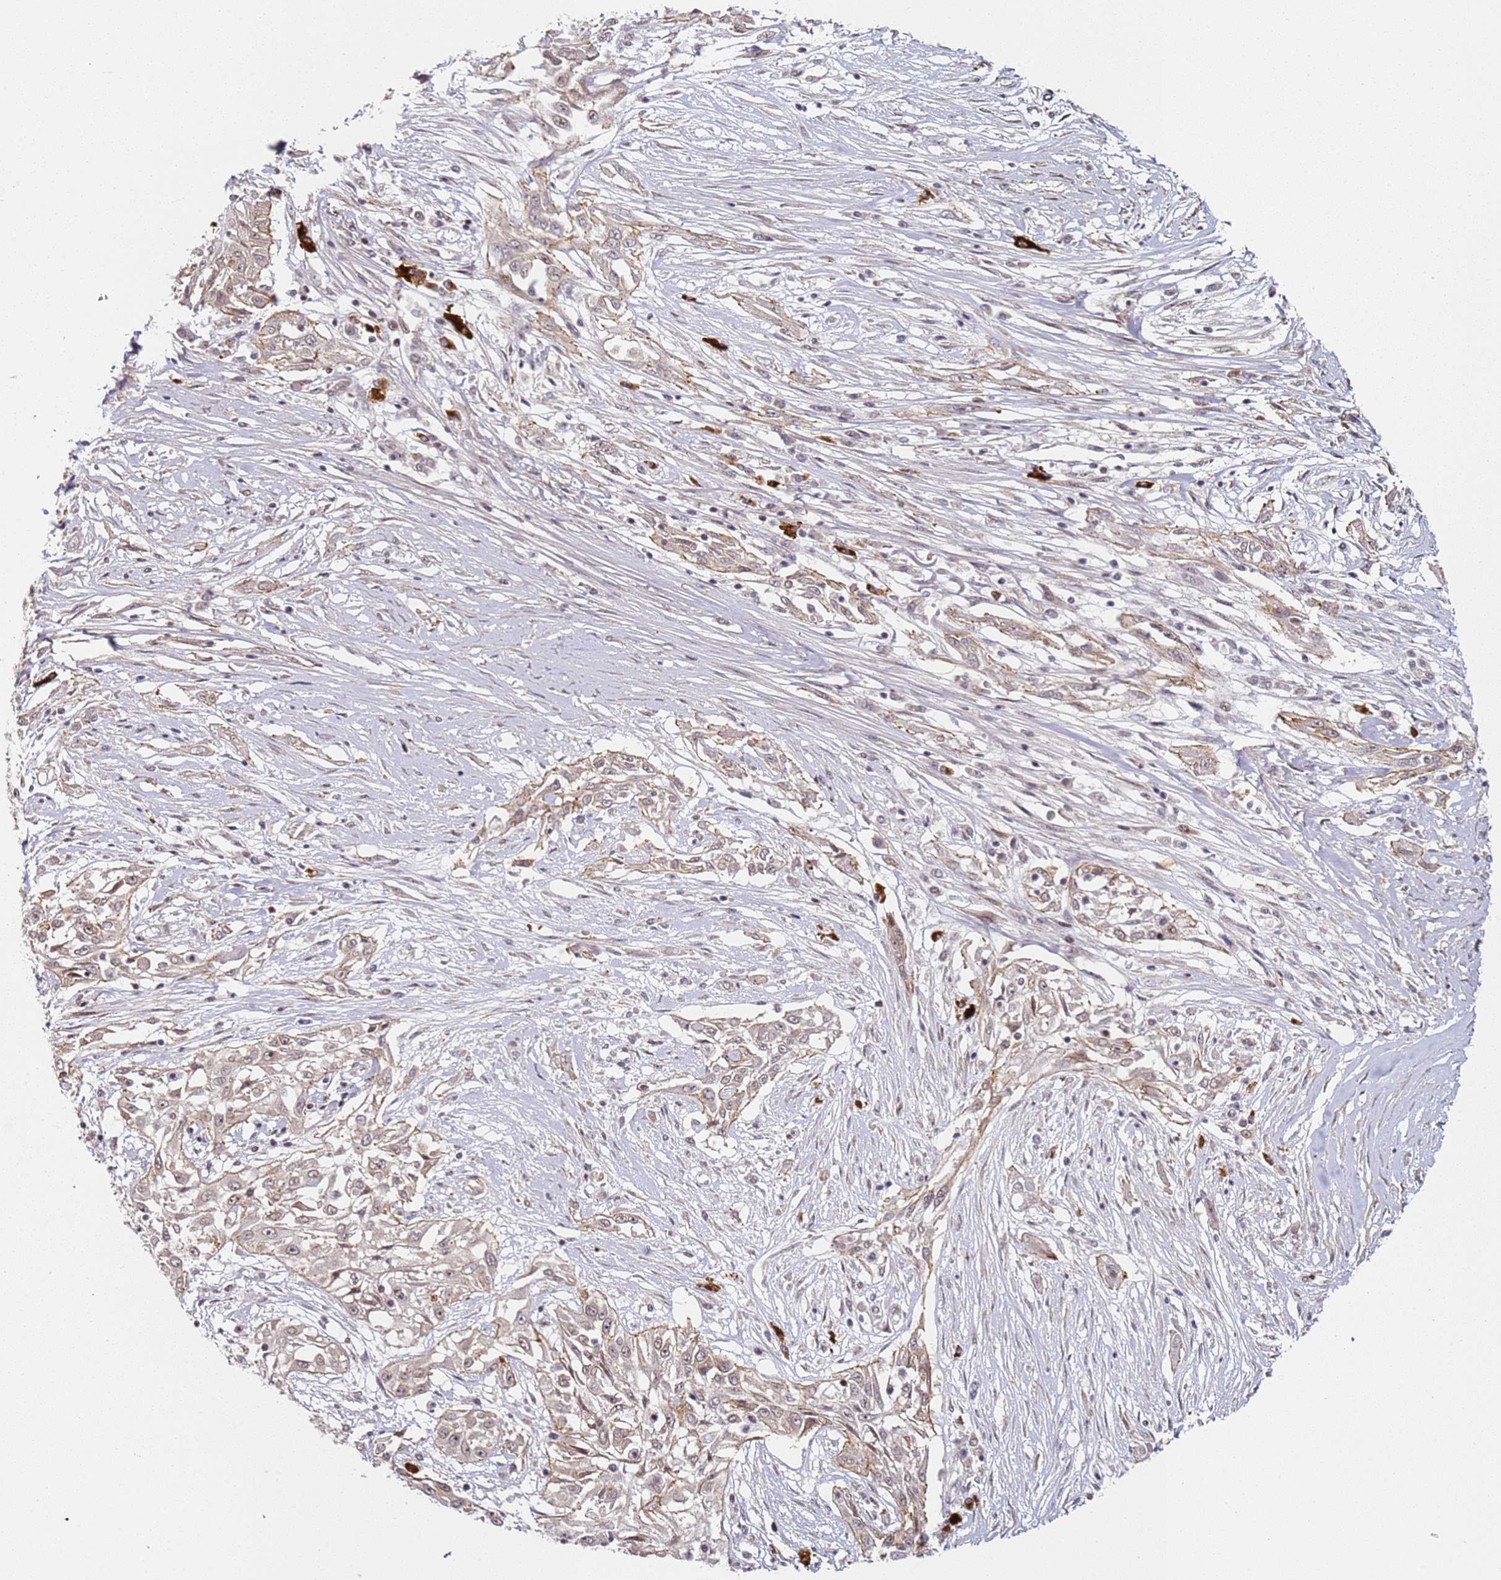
{"staining": {"intensity": "weak", "quantity": ">75%", "location": "cytoplasmic/membranous,nuclear"}, "tissue": "skin cancer", "cell_type": "Tumor cells", "image_type": "cancer", "snomed": [{"axis": "morphology", "description": "Squamous cell carcinoma, NOS"}, {"axis": "morphology", "description": "Squamous cell carcinoma, metastatic, NOS"}, {"axis": "topography", "description": "Skin"}, {"axis": "topography", "description": "Lymph node"}], "caption": "Weak cytoplasmic/membranous and nuclear positivity is appreciated in about >75% of tumor cells in skin cancer (metastatic squamous cell carcinoma).", "gene": "ATF6B", "patient": {"sex": "male", "age": 75}}